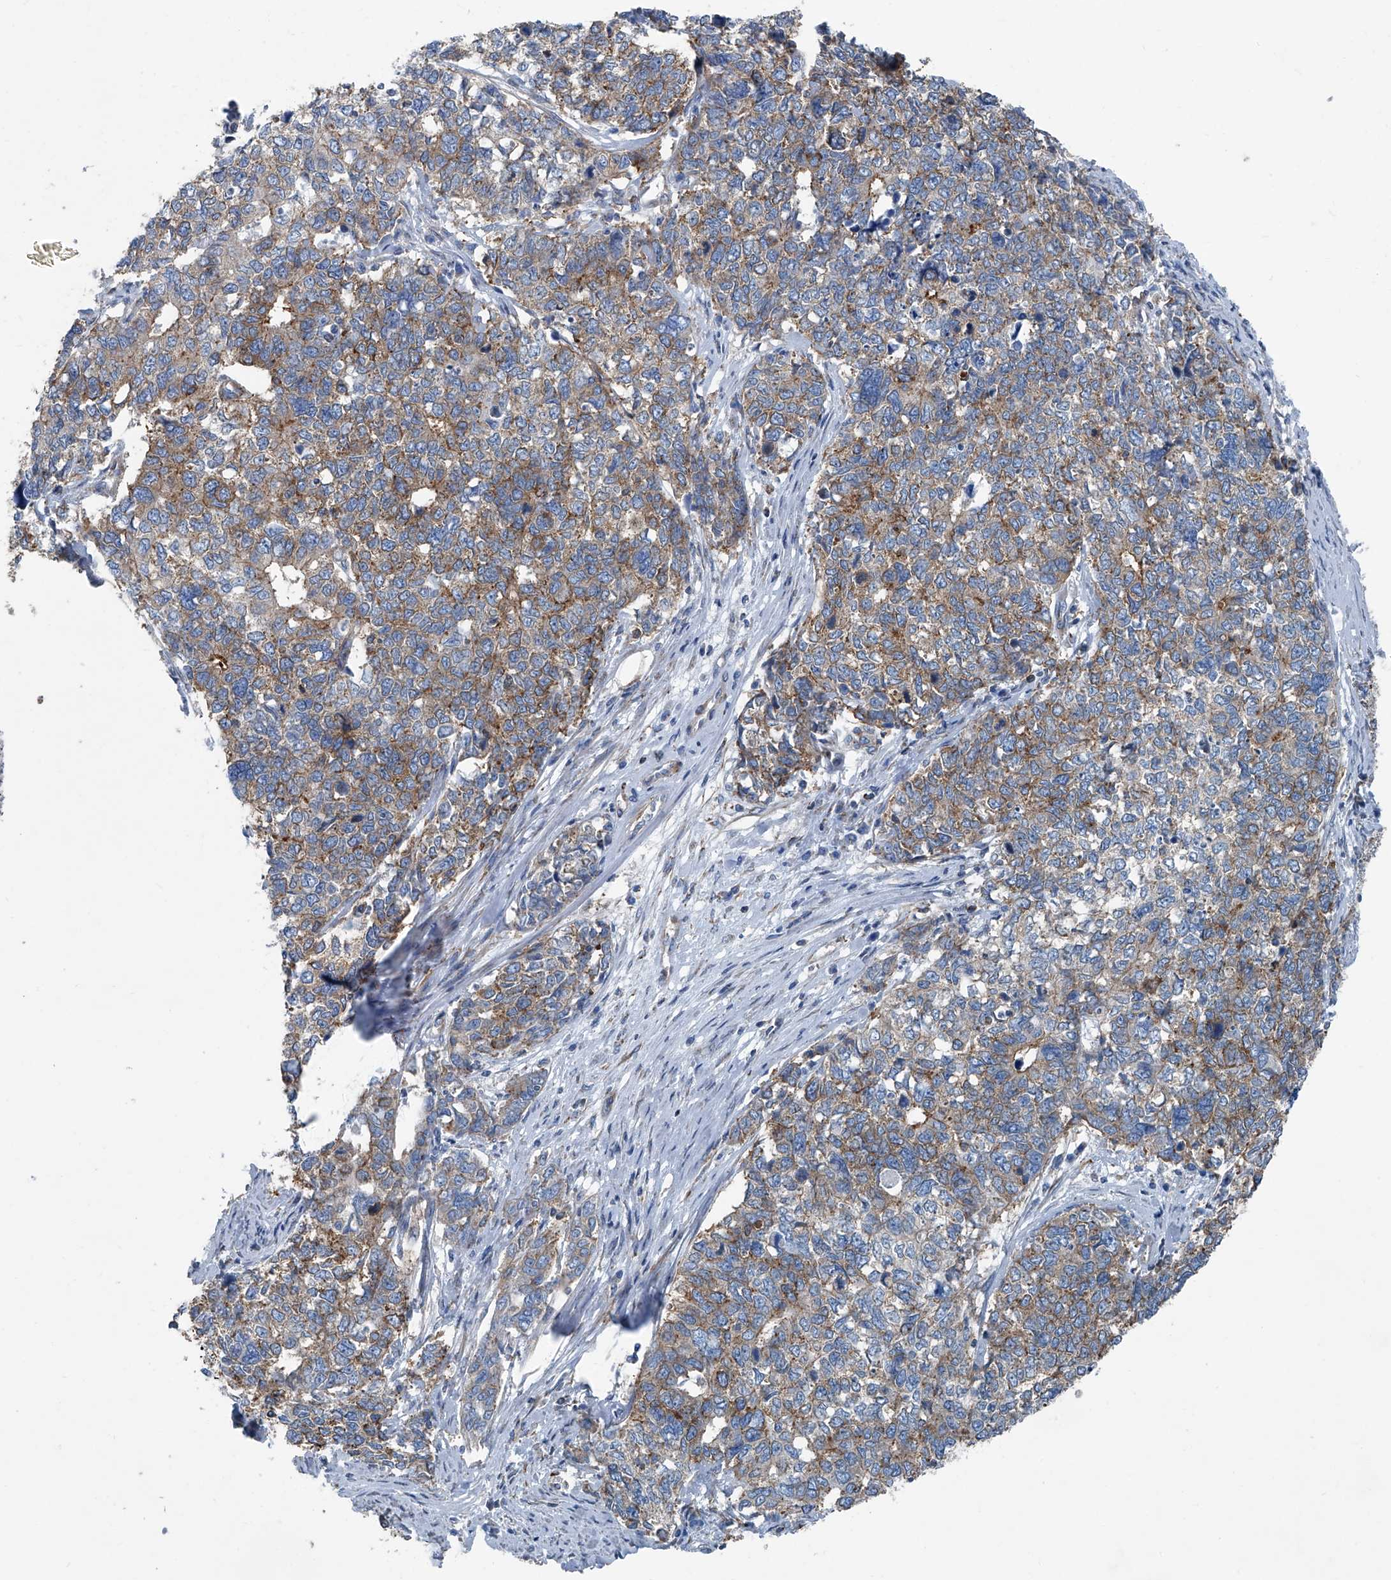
{"staining": {"intensity": "moderate", "quantity": "25%-75%", "location": "cytoplasmic/membranous"}, "tissue": "cervical cancer", "cell_type": "Tumor cells", "image_type": "cancer", "snomed": [{"axis": "morphology", "description": "Squamous cell carcinoma, NOS"}, {"axis": "topography", "description": "Cervix"}], "caption": "Immunohistochemical staining of squamous cell carcinoma (cervical) displays medium levels of moderate cytoplasmic/membranous protein expression in approximately 25%-75% of tumor cells.", "gene": "SEPTIN7", "patient": {"sex": "female", "age": 63}}